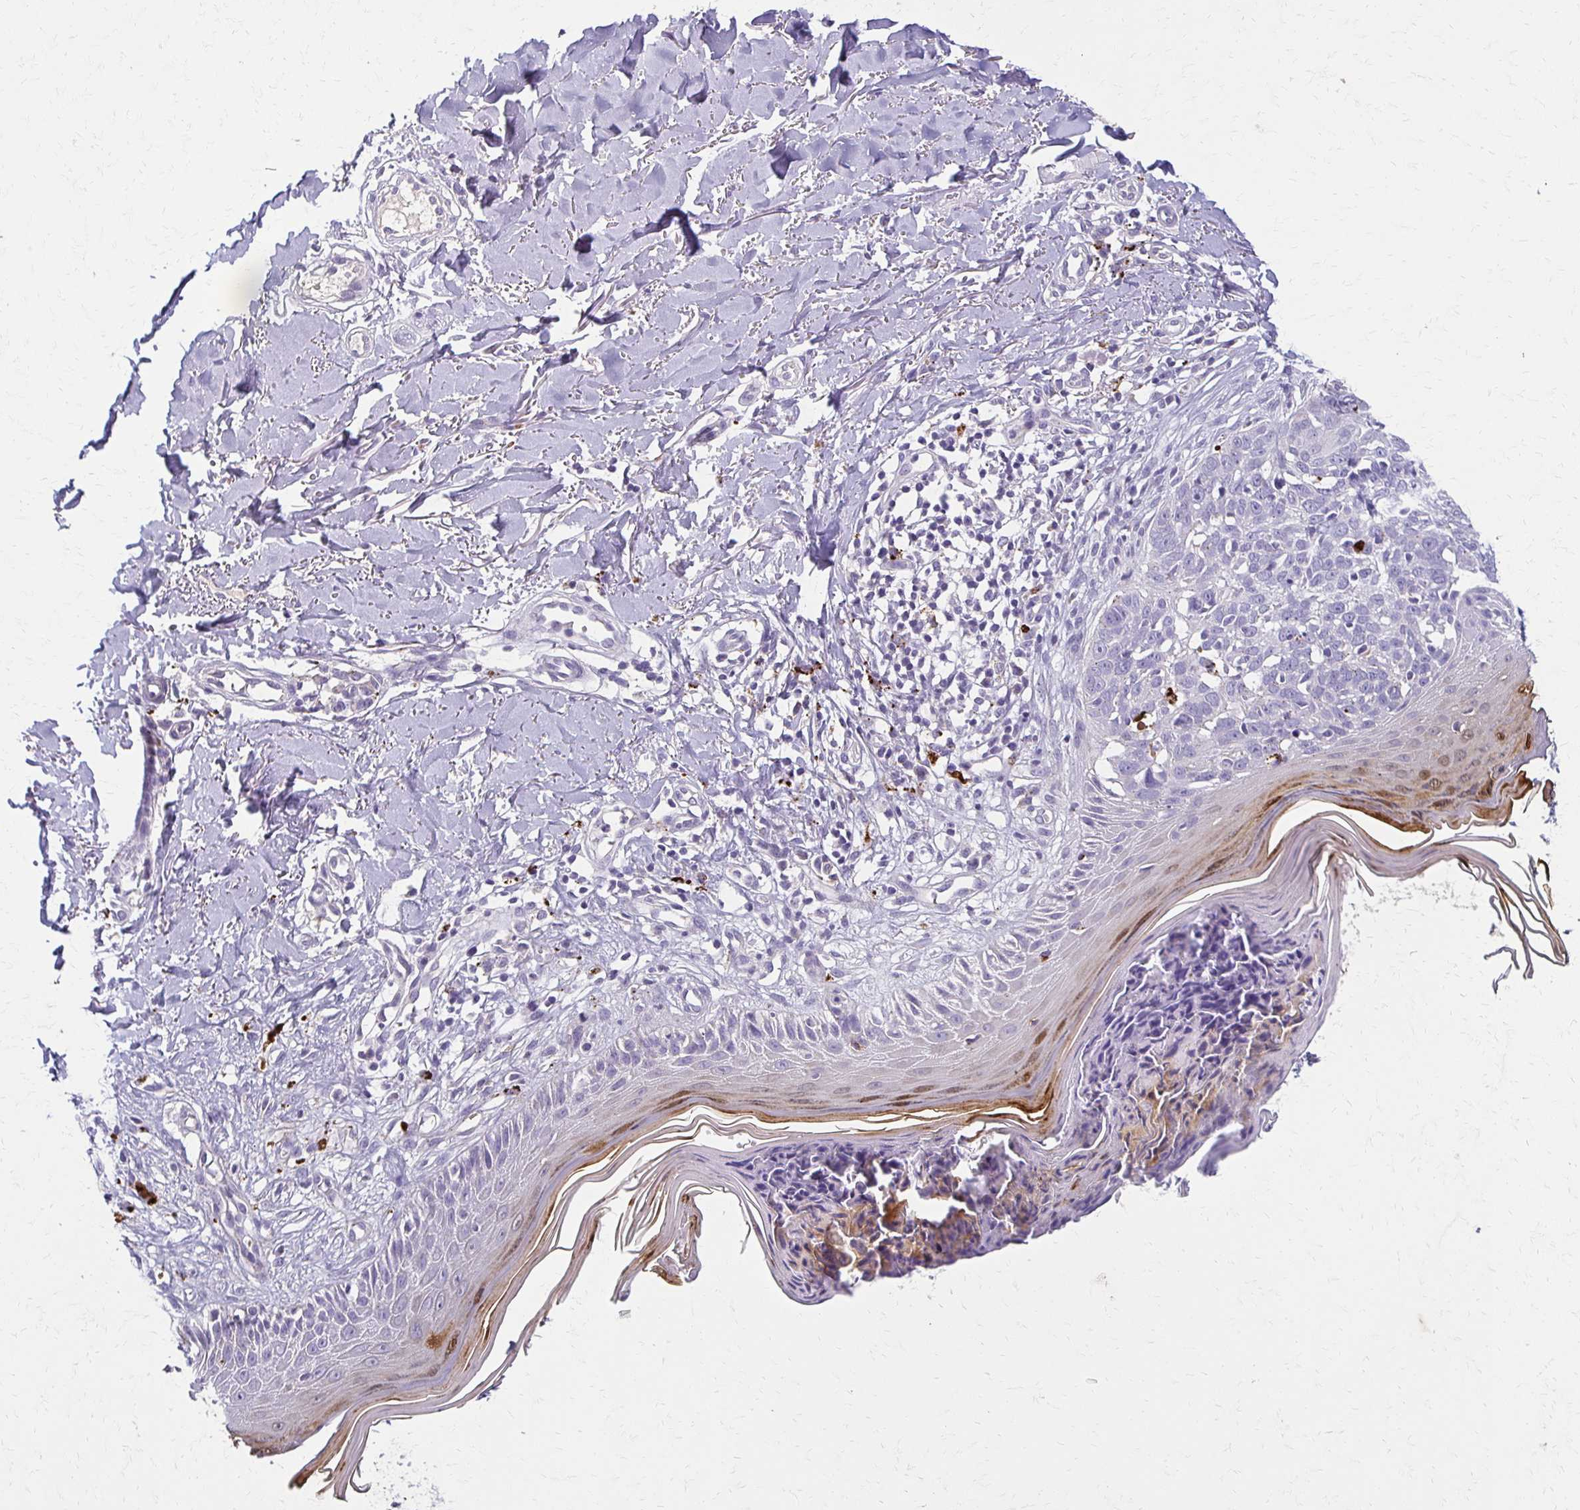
{"staining": {"intensity": "negative", "quantity": "none", "location": "none"}, "tissue": "skin cancer", "cell_type": "Tumor cells", "image_type": "cancer", "snomed": [{"axis": "morphology", "description": "Basal cell carcinoma"}, {"axis": "topography", "description": "Skin"}], "caption": "Immunohistochemical staining of skin basal cell carcinoma exhibits no significant staining in tumor cells.", "gene": "BBS12", "patient": {"sex": "female", "age": 45}}